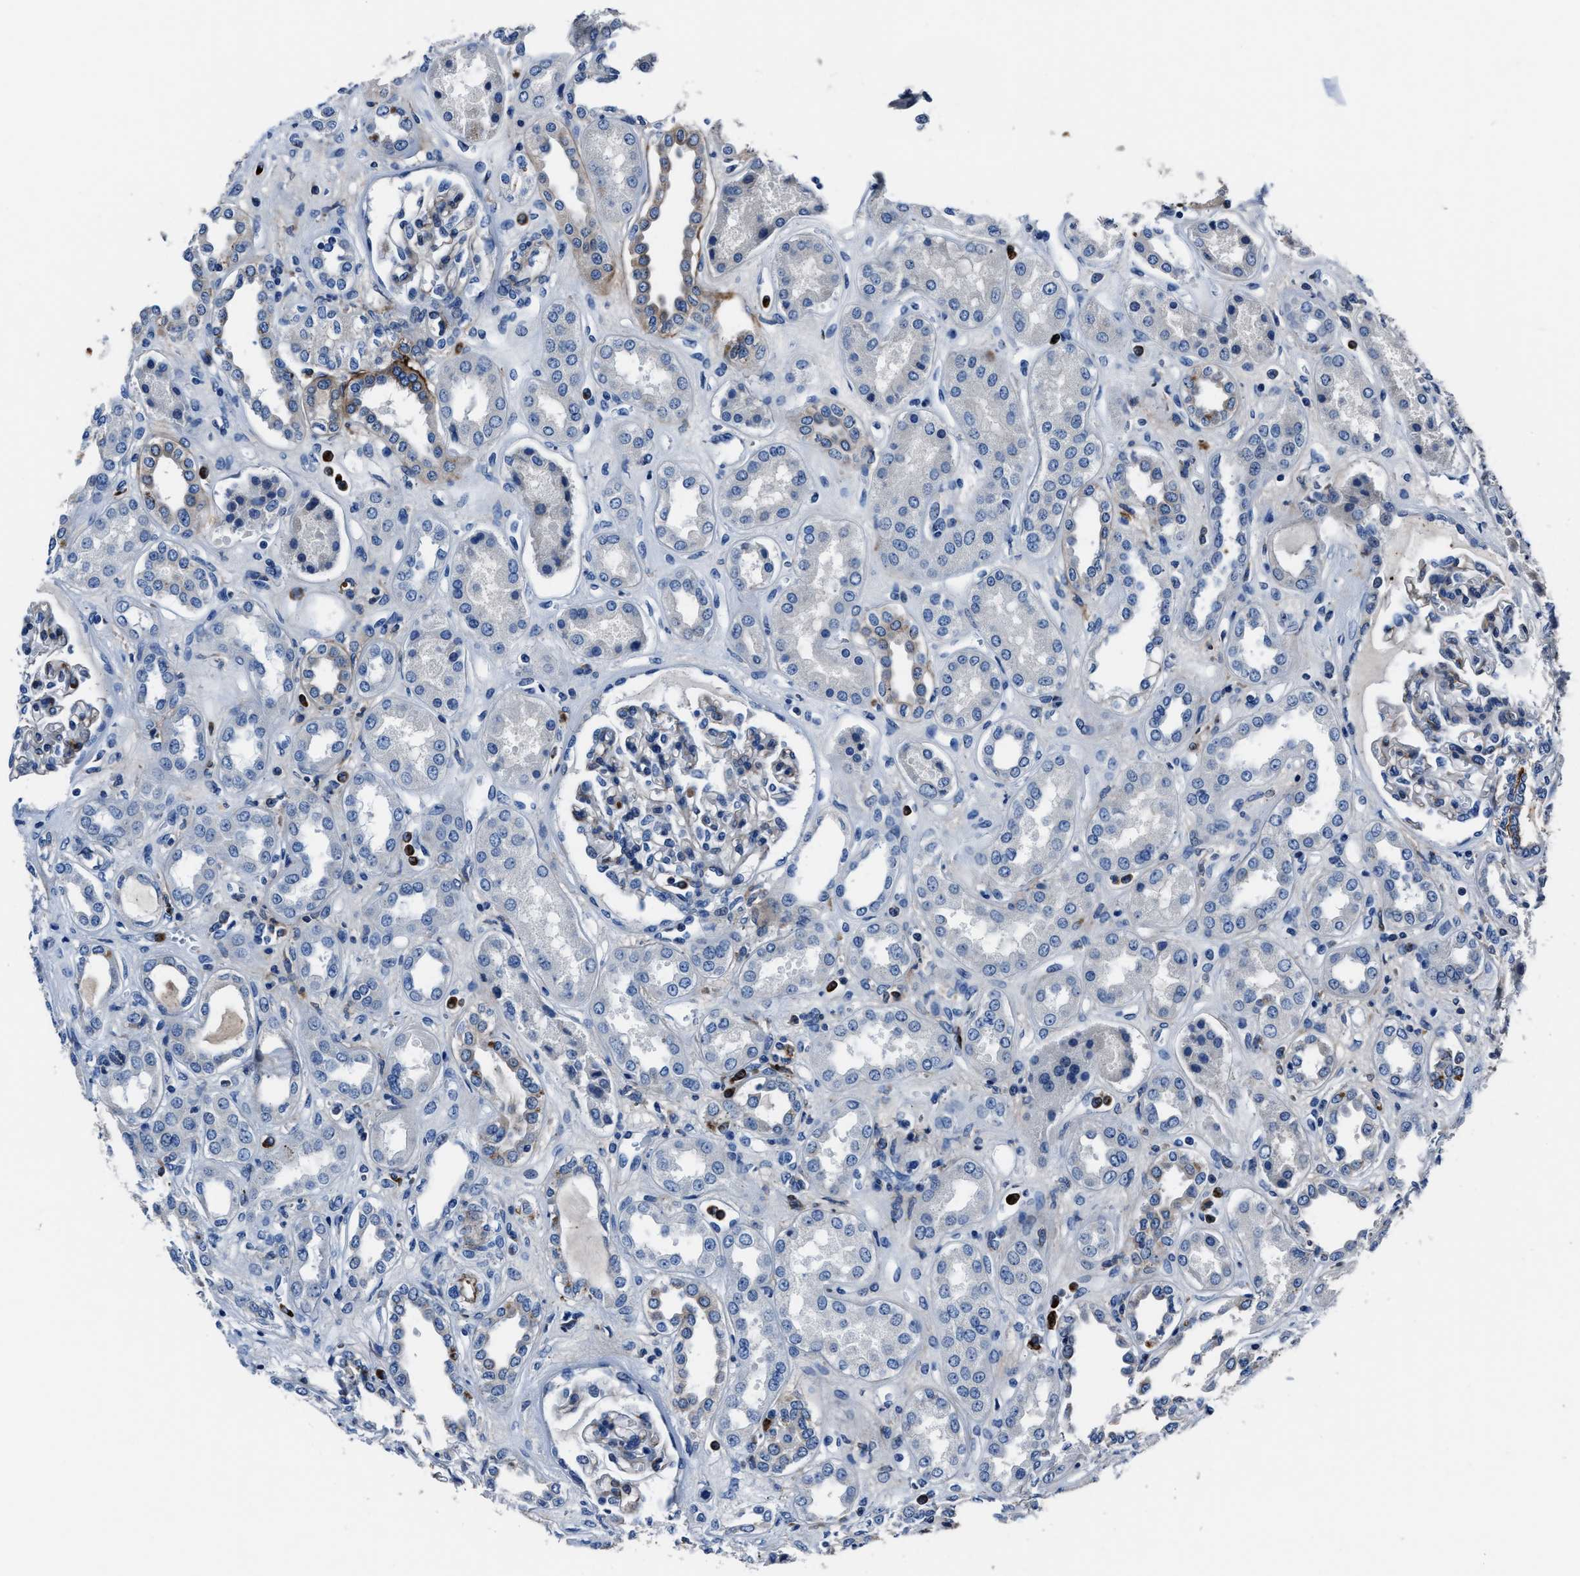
{"staining": {"intensity": "negative", "quantity": "none", "location": "none"}, "tissue": "kidney", "cell_type": "Cells in glomeruli", "image_type": "normal", "snomed": [{"axis": "morphology", "description": "Normal tissue, NOS"}, {"axis": "topography", "description": "Kidney"}], "caption": "Immunohistochemical staining of unremarkable human kidney shows no significant staining in cells in glomeruli. (Stains: DAB (3,3'-diaminobenzidine) immunohistochemistry with hematoxylin counter stain, Microscopy: brightfield microscopy at high magnification).", "gene": "FGL2", "patient": {"sex": "male", "age": 59}}